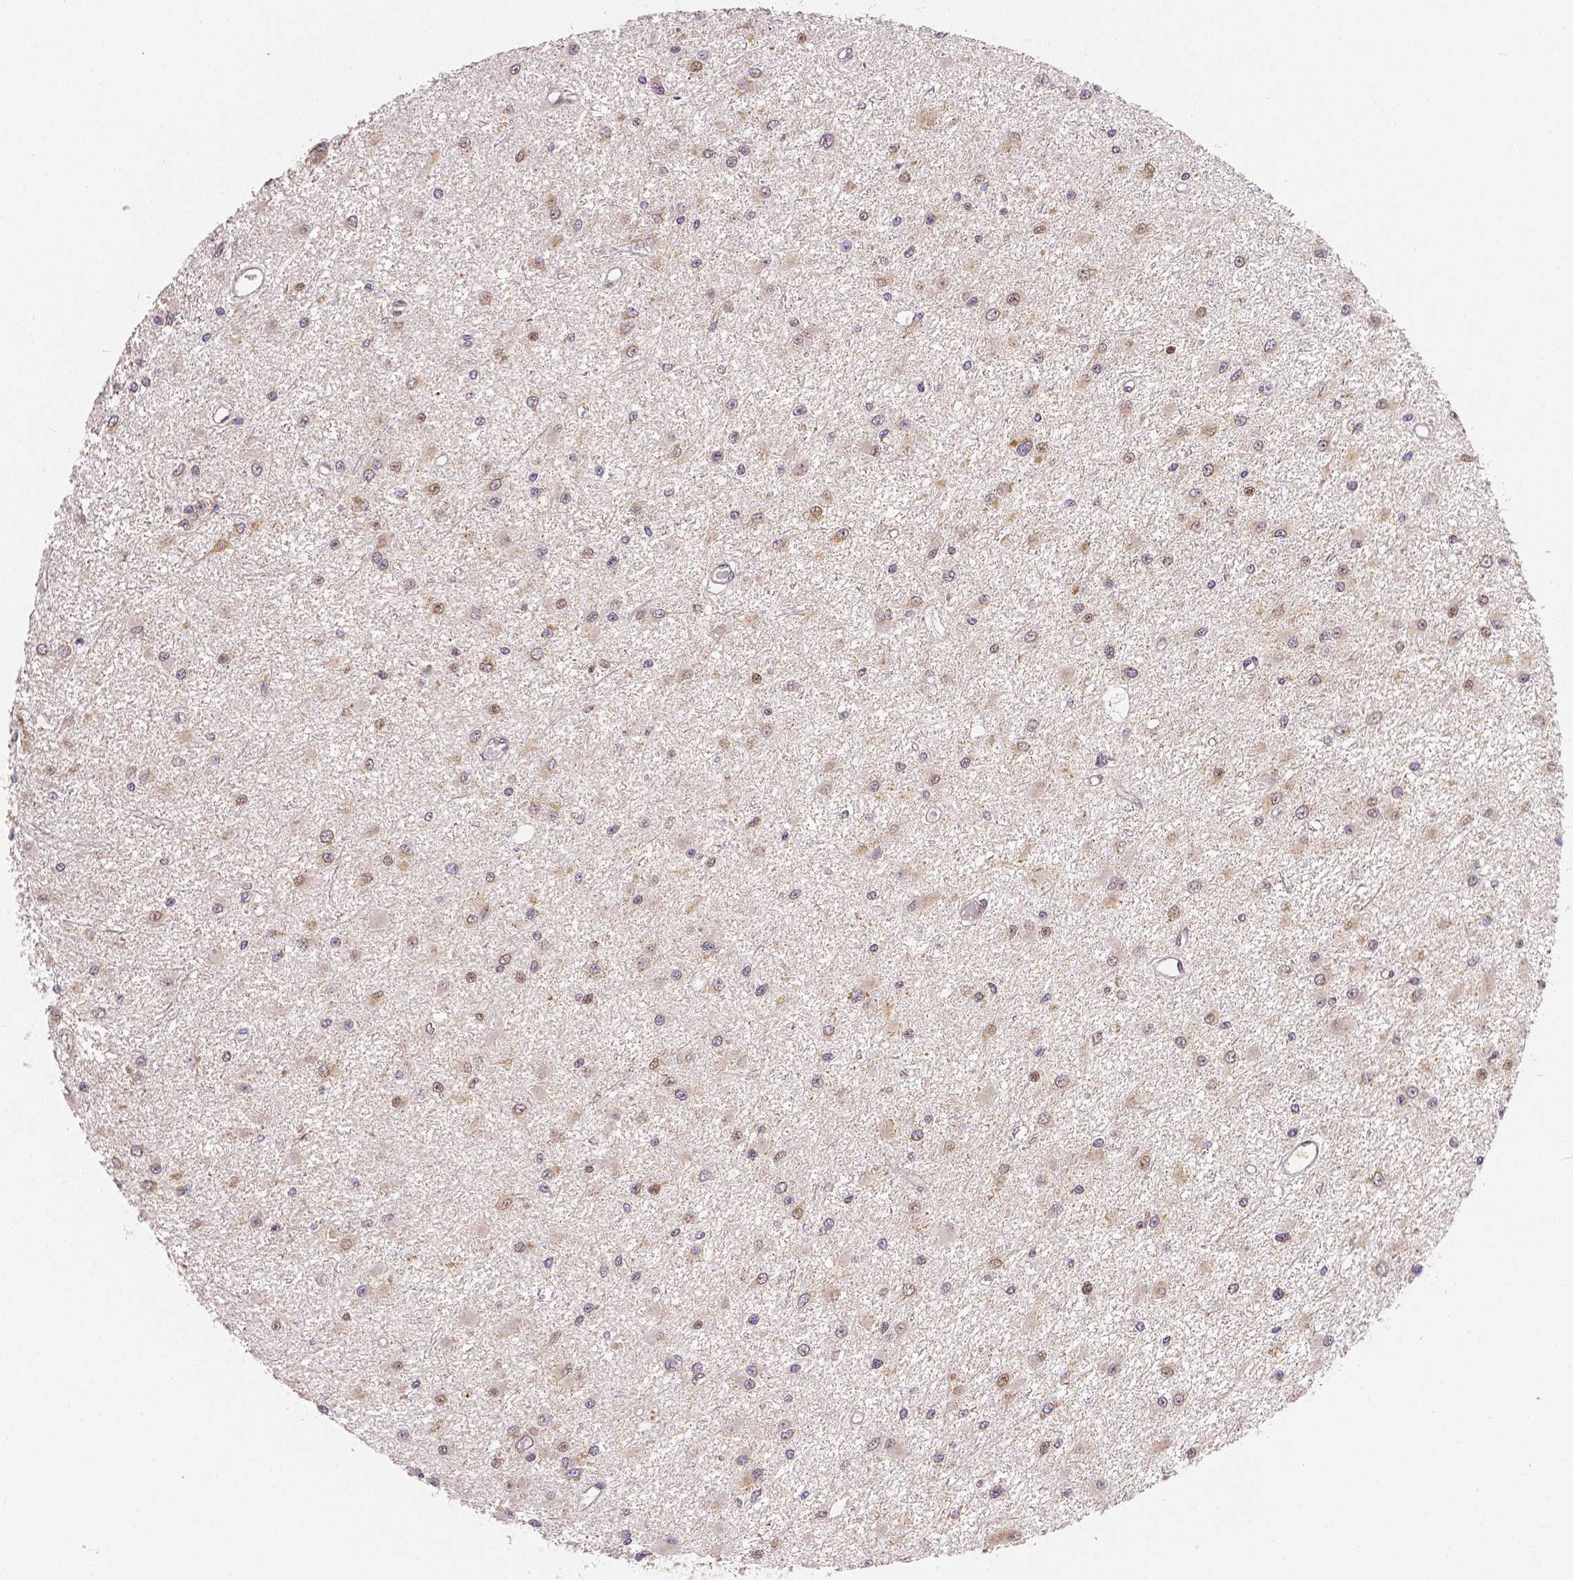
{"staining": {"intensity": "moderate", "quantity": "<25%", "location": "nuclear"}, "tissue": "glioma", "cell_type": "Tumor cells", "image_type": "cancer", "snomed": [{"axis": "morphology", "description": "Glioma, malignant, High grade"}, {"axis": "topography", "description": "Brain"}], "caption": "Immunohistochemical staining of human glioma demonstrates moderate nuclear protein expression in about <25% of tumor cells. Nuclei are stained in blue.", "gene": "RHOT1", "patient": {"sex": "male", "age": 54}}